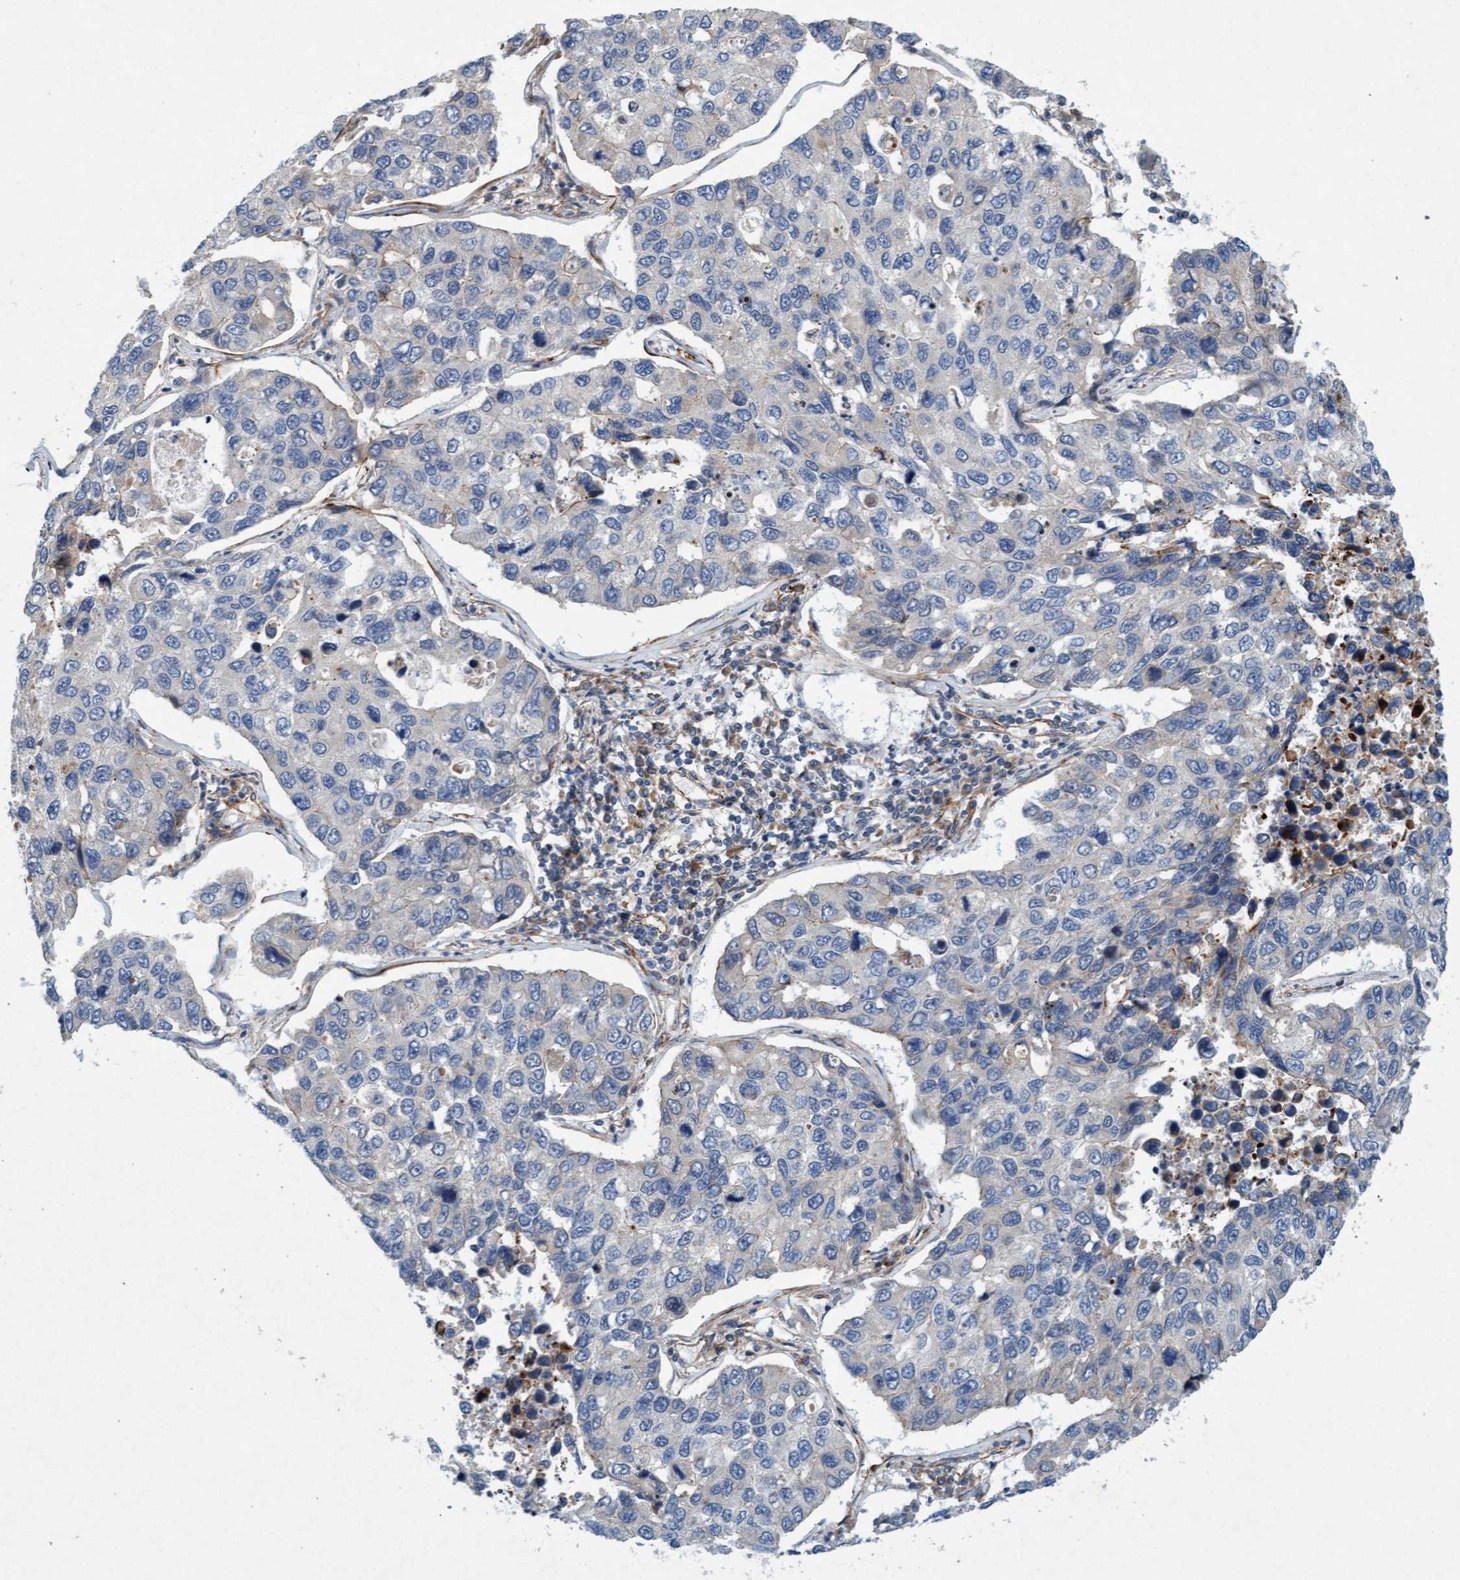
{"staining": {"intensity": "negative", "quantity": "none", "location": "none"}, "tissue": "lung cancer", "cell_type": "Tumor cells", "image_type": "cancer", "snomed": [{"axis": "morphology", "description": "Adenocarcinoma, NOS"}, {"axis": "topography", "description": "Lung"}], "caption": "Immunohistochemical staining of human lung cancer displays no significant positivity in tumor cells.", "gene": "TMEM70", "patient": {"sex": "male", "age": 64}}